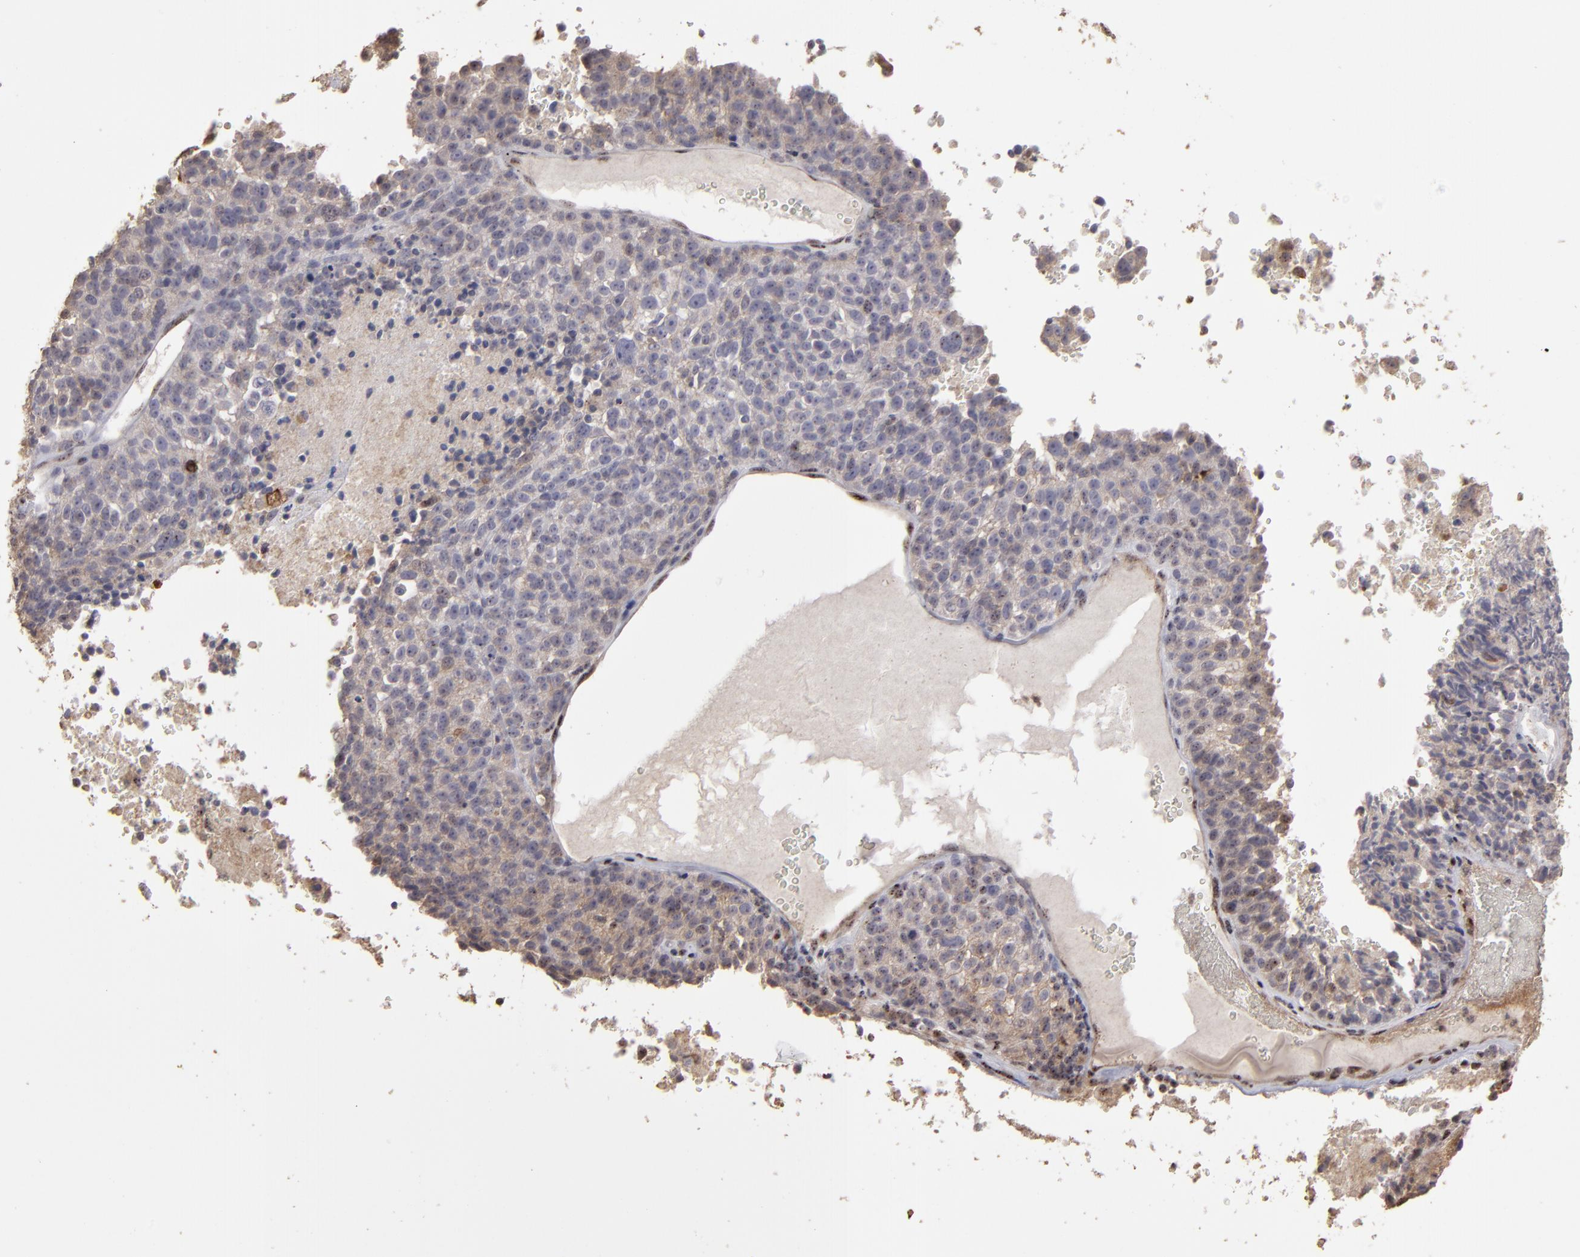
{"staining": {"intensity": "weak", "quantity": ">75%", "location": "cytoplasmic/membranous"}, "tissue": "melanoma", "cell_type": "Tumor cells", "image_type": "cancer", "snomed": [{"axis": "morphology", "description": "Malignant melanoma, Metastatic site"}, {"axis": "topography", "description": "Cerebral cortex"}], "caption": "Immunohistochemical staining of malignant melanoma (metastatic site) shows weak cytoplasmic/membranous protein positivity in about >75% of tumor cells. (DAB IHC with brightfield microscopy, high magnification).", "gene": "CD55", "patient": {"sex": "female", "age": 52}}